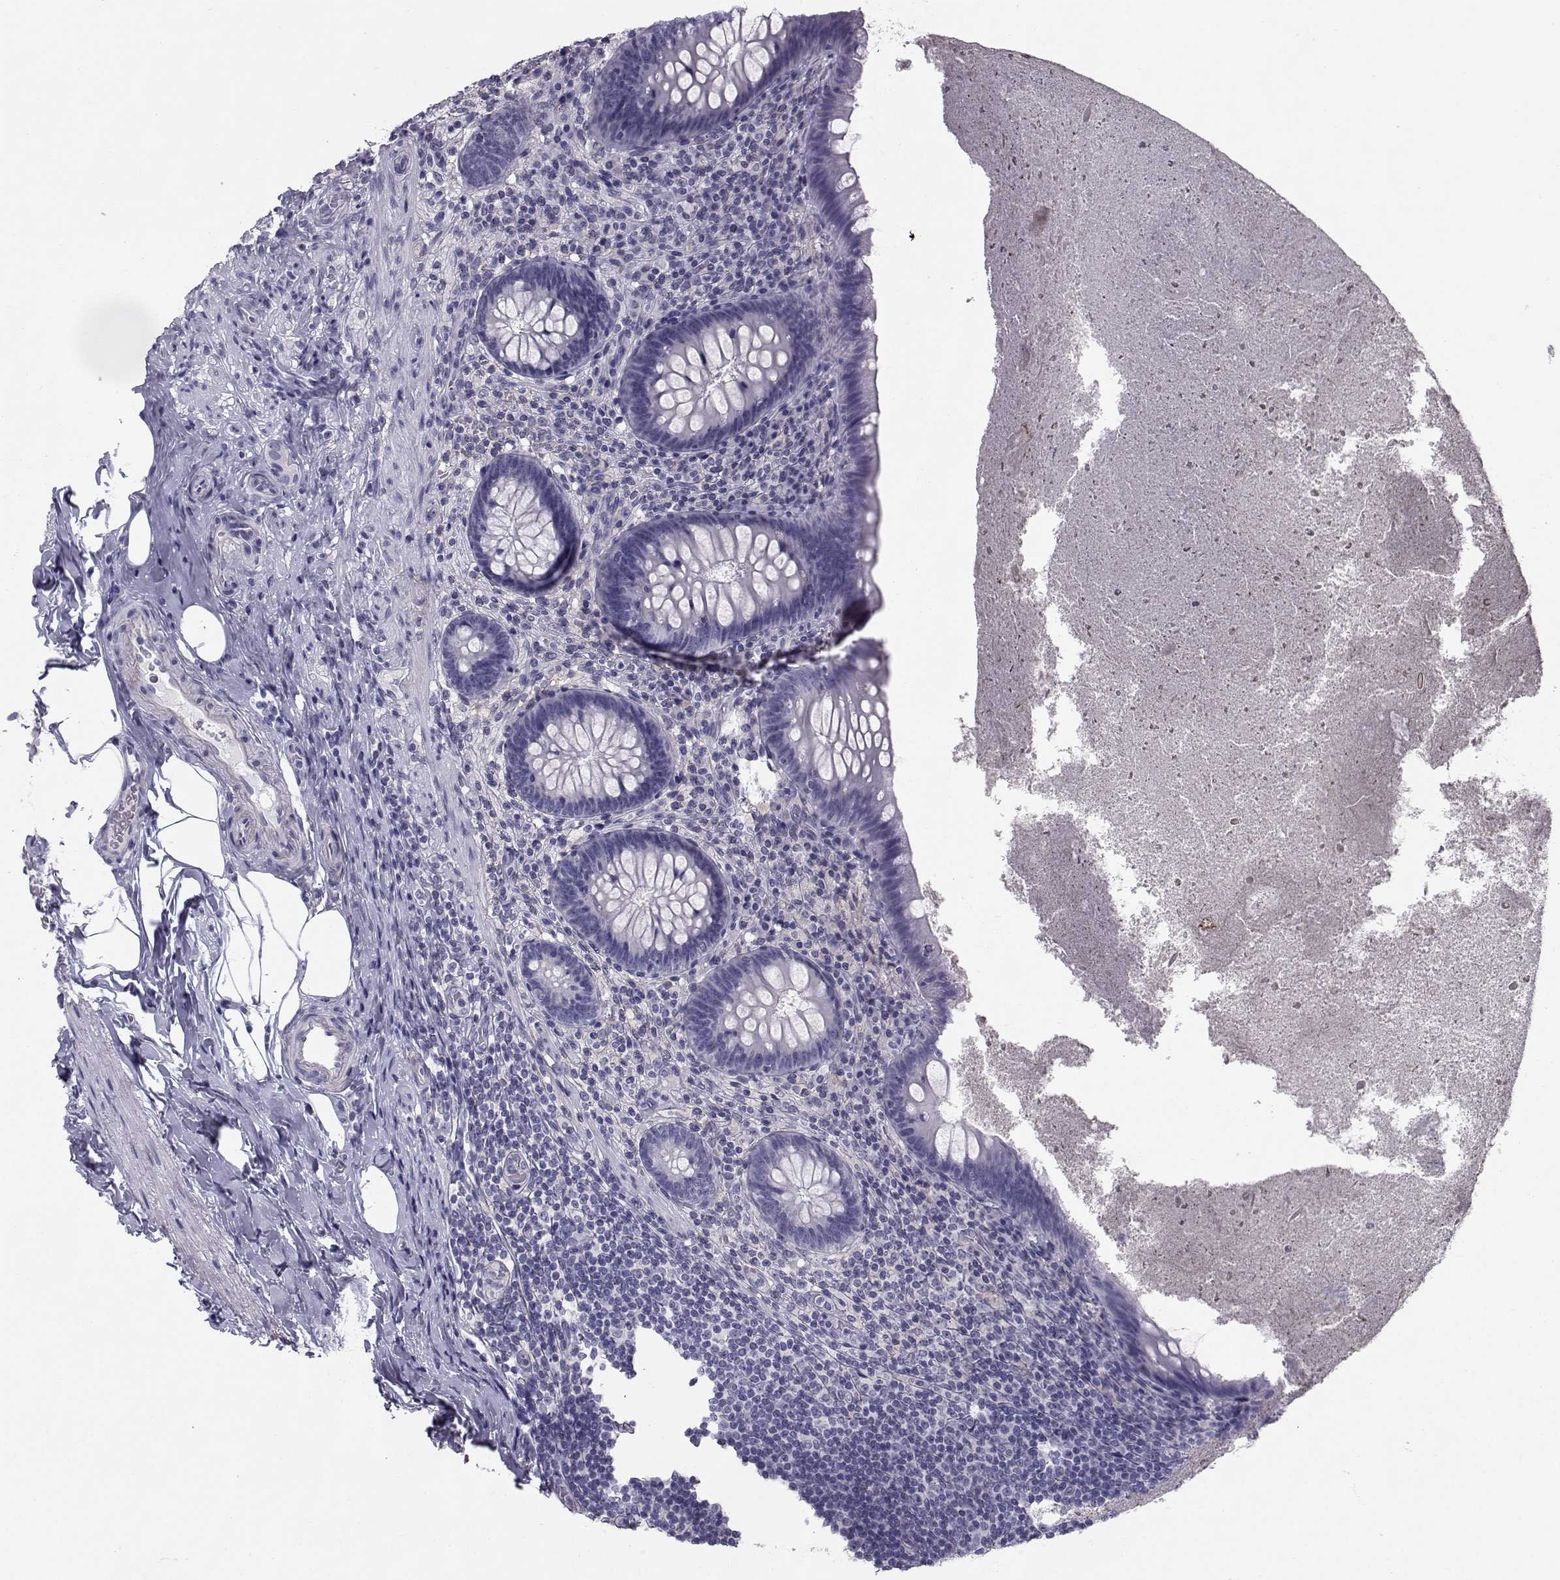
{"staining": {"intensity": "negative", "quantity": "none", "location": "none"}, "tissue": "appendix", "cell_type": "Glandular cells", "image_type": "normal", "snomed": [{"axis": "morphology", "description": "Normal tissue, NOS"}, {"axis": "topography", "description": "Appendix"}], "caption": "A histopathology image of appendix stained for a protein exhibits no brown staining in glandular cells. (IHC, brightfield microscopy, high magnification).", "gene": "SPDYE4", "patient": {"sex": "male", "age": 47}}